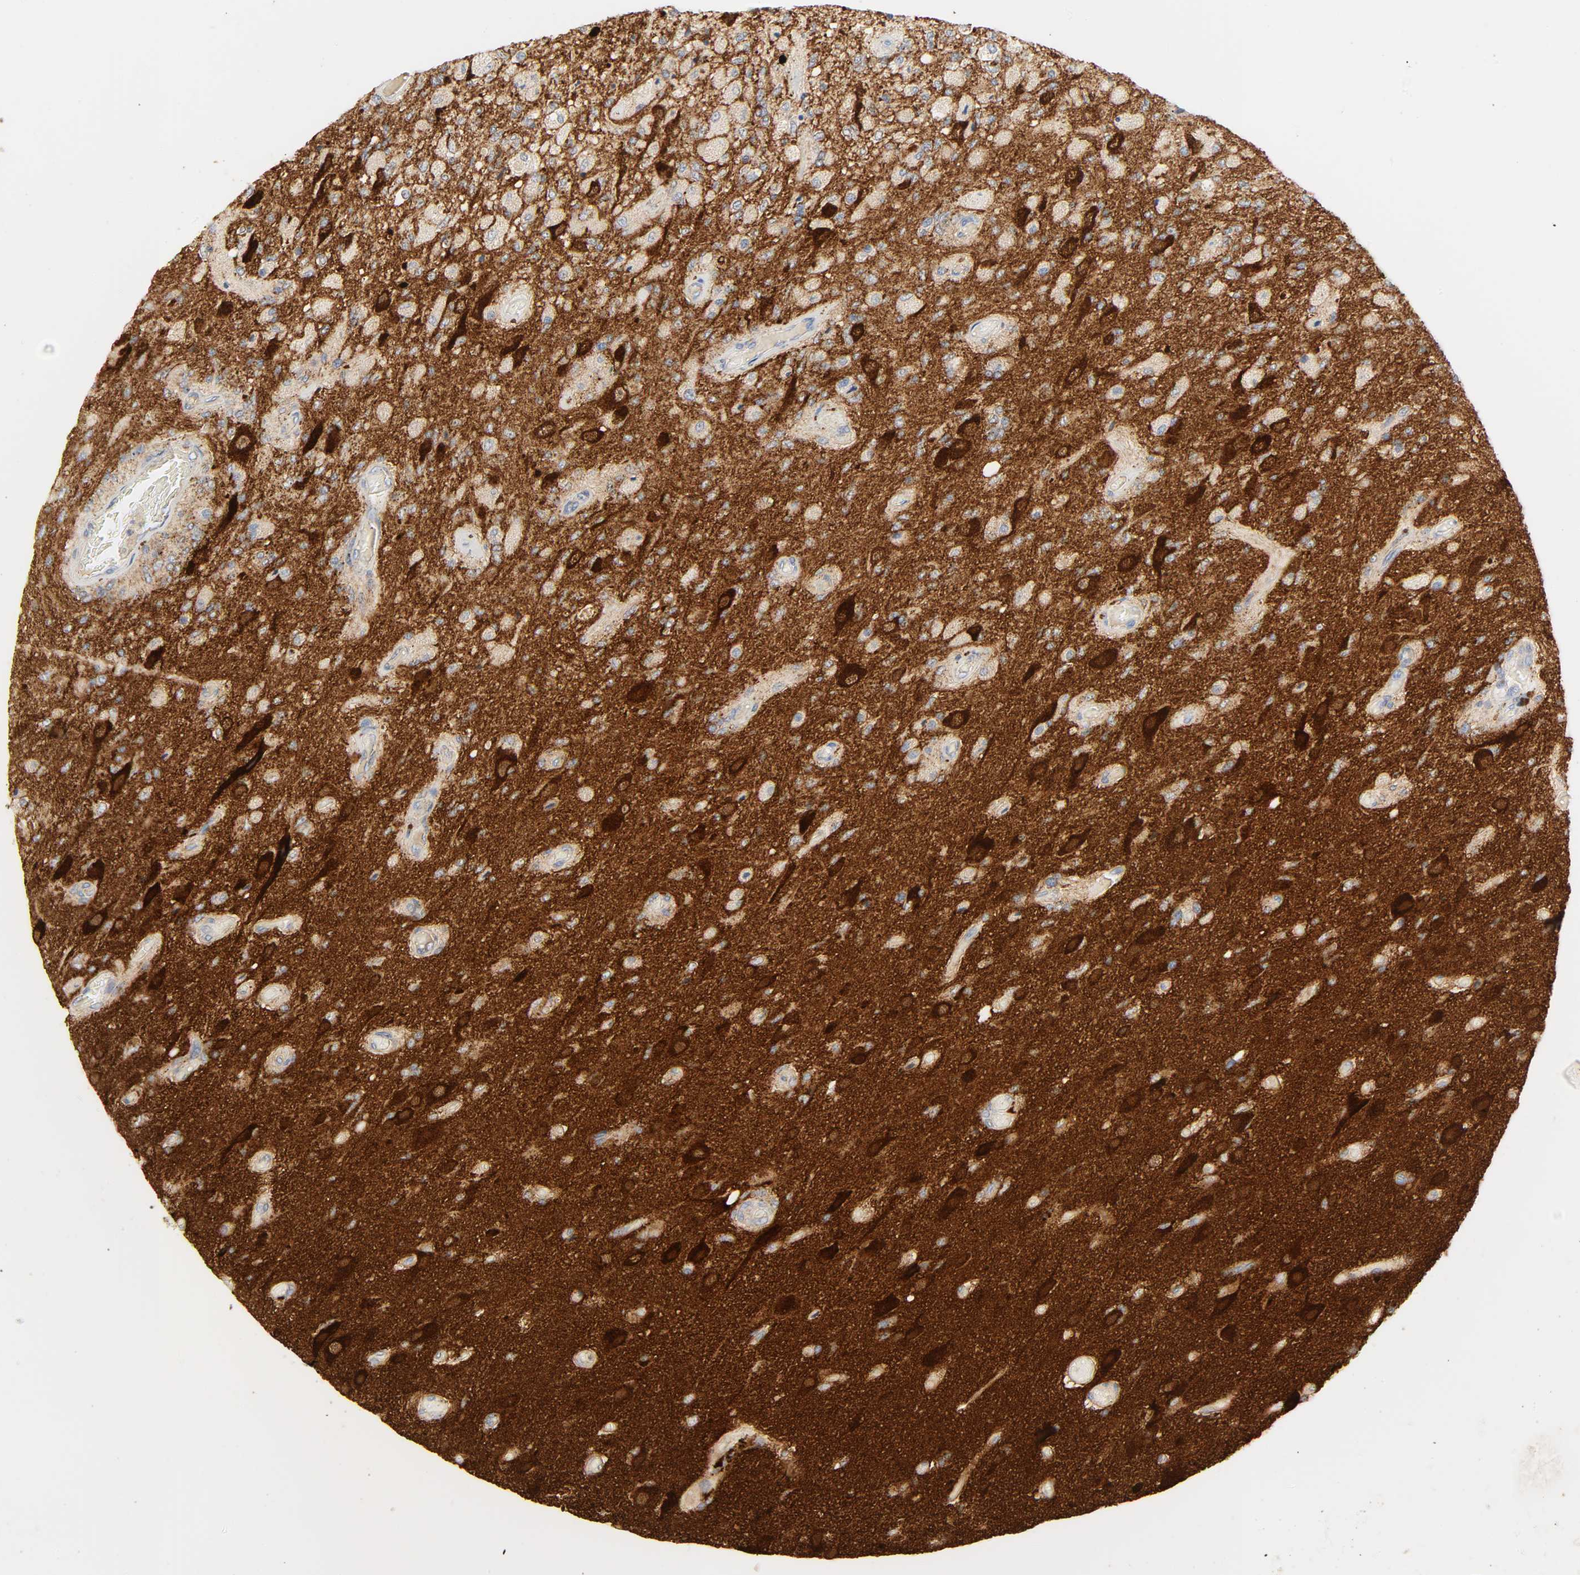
{"staining": {"intensity": "negative", "quantity": "none", "location": "none"}, "tissue": "glioma", "cell_type": "Tumor cells", "image_type": "cancer", "snomed": [{"axis": "morphology", "description": "Normal tissue, NOS"}, {"axis": "morphology", "description": "Glioma, malignant, High grade"}, {"axis": "topography", "description": "Cerebral cortex"}], "caption": "The photomicrograph demonstrates no significant positivity in tumor cells of malignant glioma (high-grade). Nuclei are stained in blue.", "gene": "CAMK2A", "patient": {"sex": "male", "age": 77}}